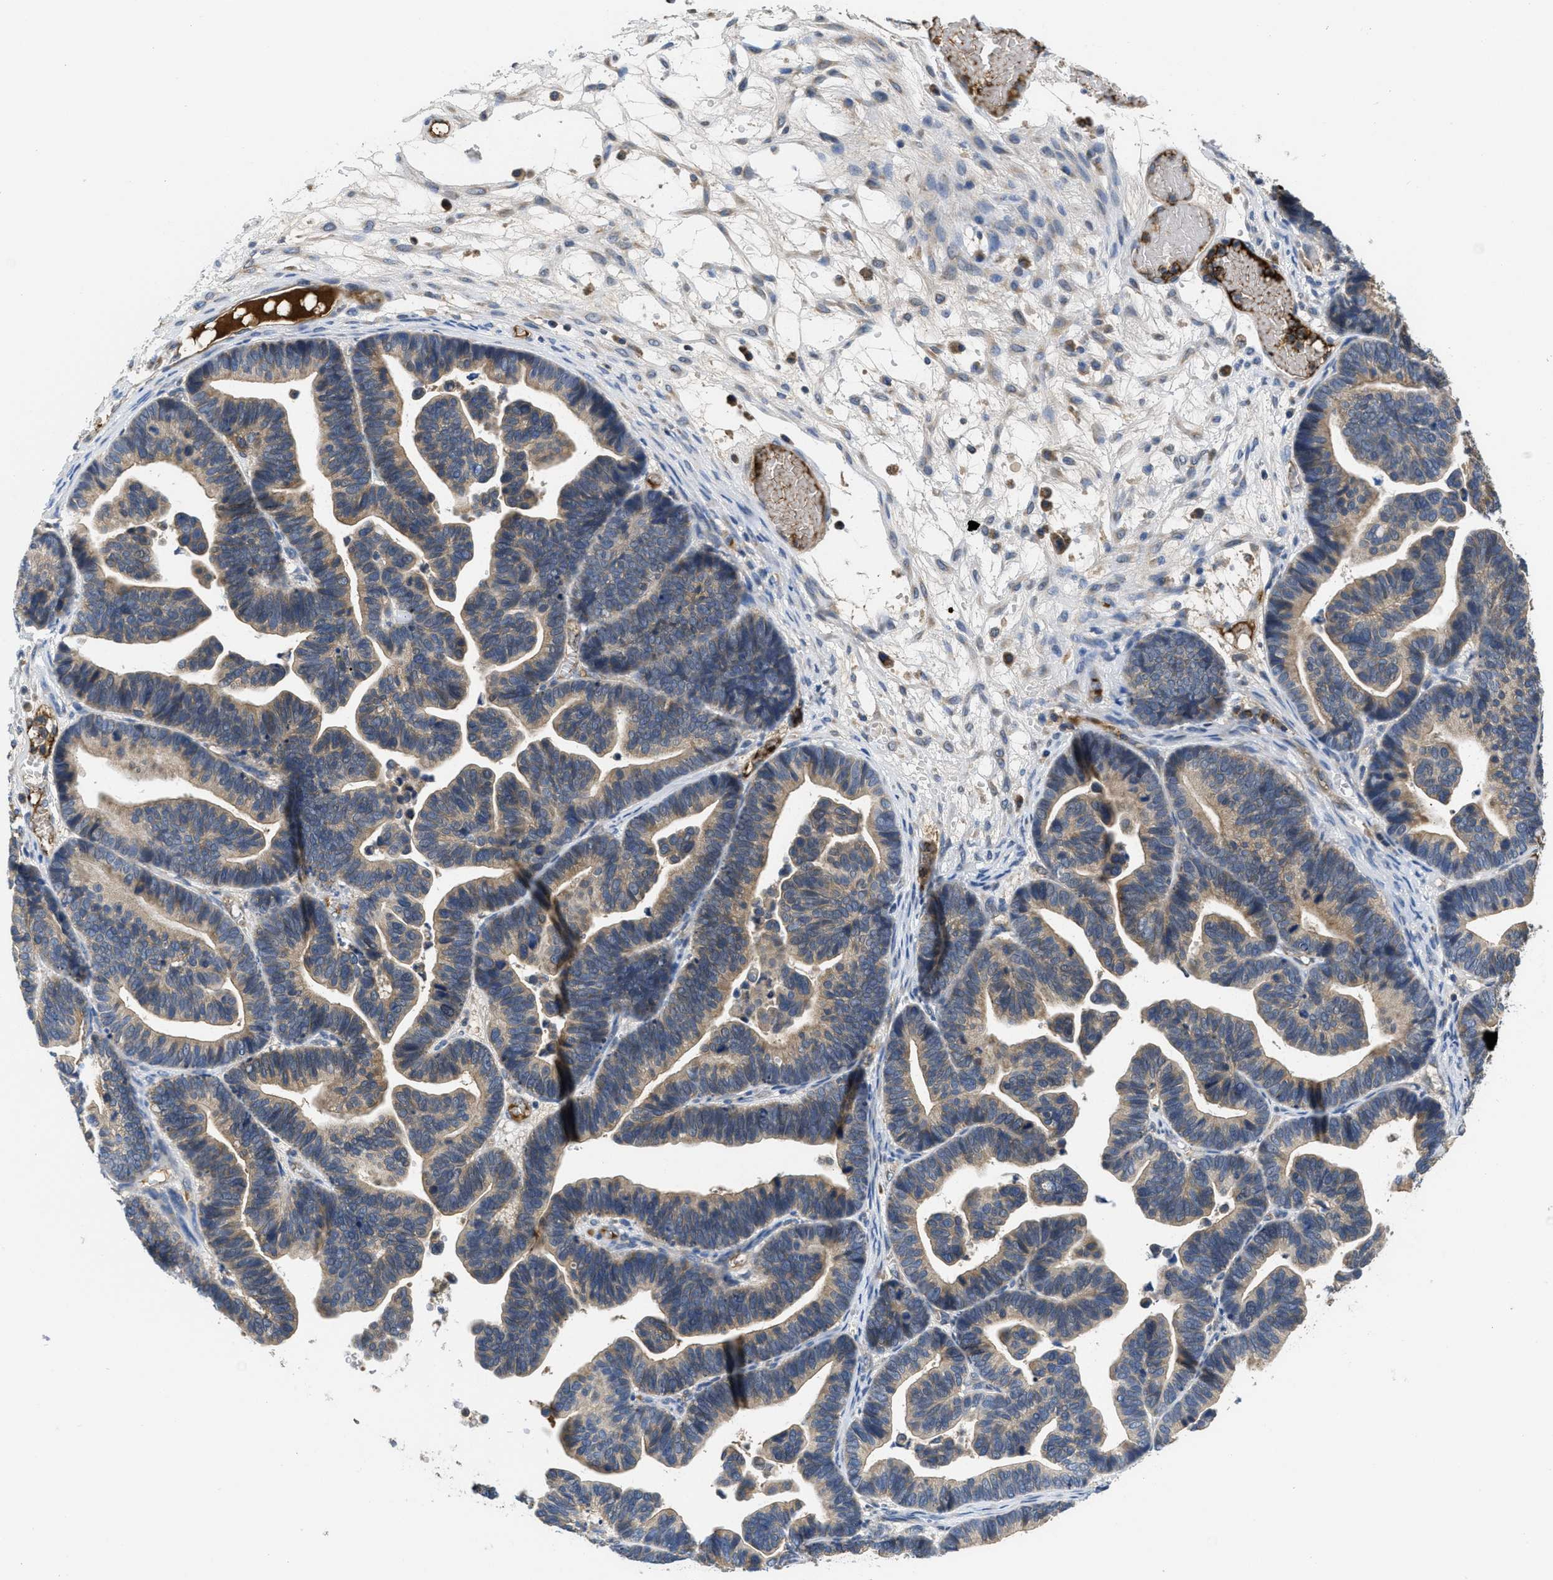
{"staining": {"intensity": "weak", "quantity": ">75%", "location": "cytoplasmic/membranous"}, "tissue": "ovarian cancer", "cell_type": "Tumor cells", "image_type": "cancer", "snomed": [{"axis": "morphology", "description": "Cystadenocarcinoma, serous, NOS"}, {"axis": "topography", "description": "Ovary"}], "caption": "A micrograph of human ovarian serous cystadenocarcinoma stained for a protein shows weak cytoplasmic/membranous brown staining in tumor cells.", "gene": "GALK1", "patient": {"sex": "female", "age": 56}}